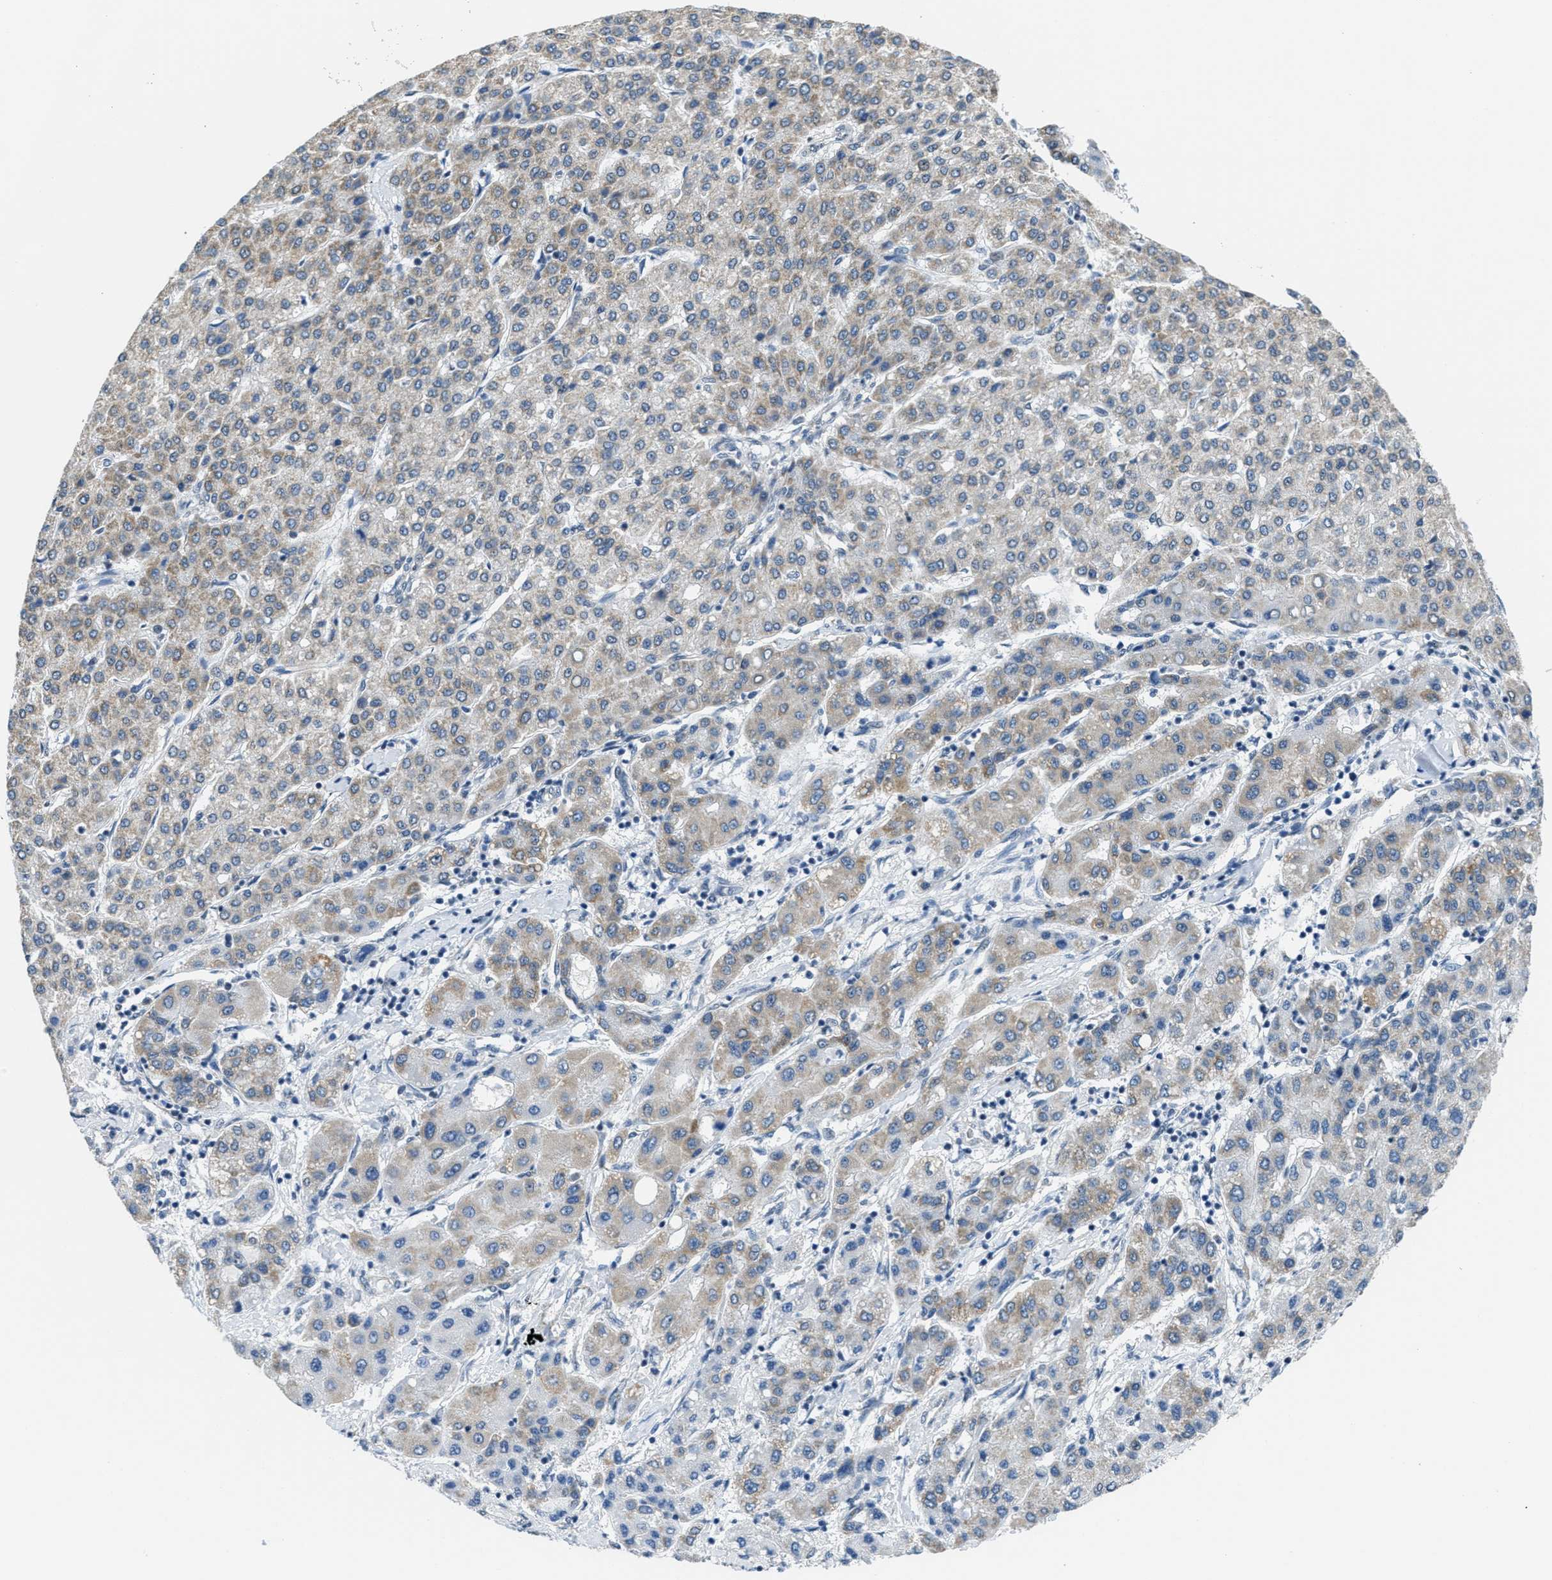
{"staining": {"intensity": "weak", "quantity": "25%-75%", "location": "cytoplasmic/membranous"}, "tissue": "liver cancer", "cell_type": "Tumor cells", "image_type": "cancer", "snomed": [{"axis": "morphology", "description": "Carcinoma, Hepatocellular, NOS"}, {"axis": "topography", "description": "Liver"}], "caption": "A high-resolution micrograph shows IHC staining of liver cancer (hepatocellular carcinoma), which displays weak cytoplasmic/membranous expression in about 25%-75% of tumor cells. The staining was performed using DAB (3,3'-diaminobenzidine) to visualize the protein expression in brown, while the nuclei were stained in blue with hematoxylin (Magnification: 20x).", "gene": "TOMM70", "patient": {"sex": "male", "age": 65}}